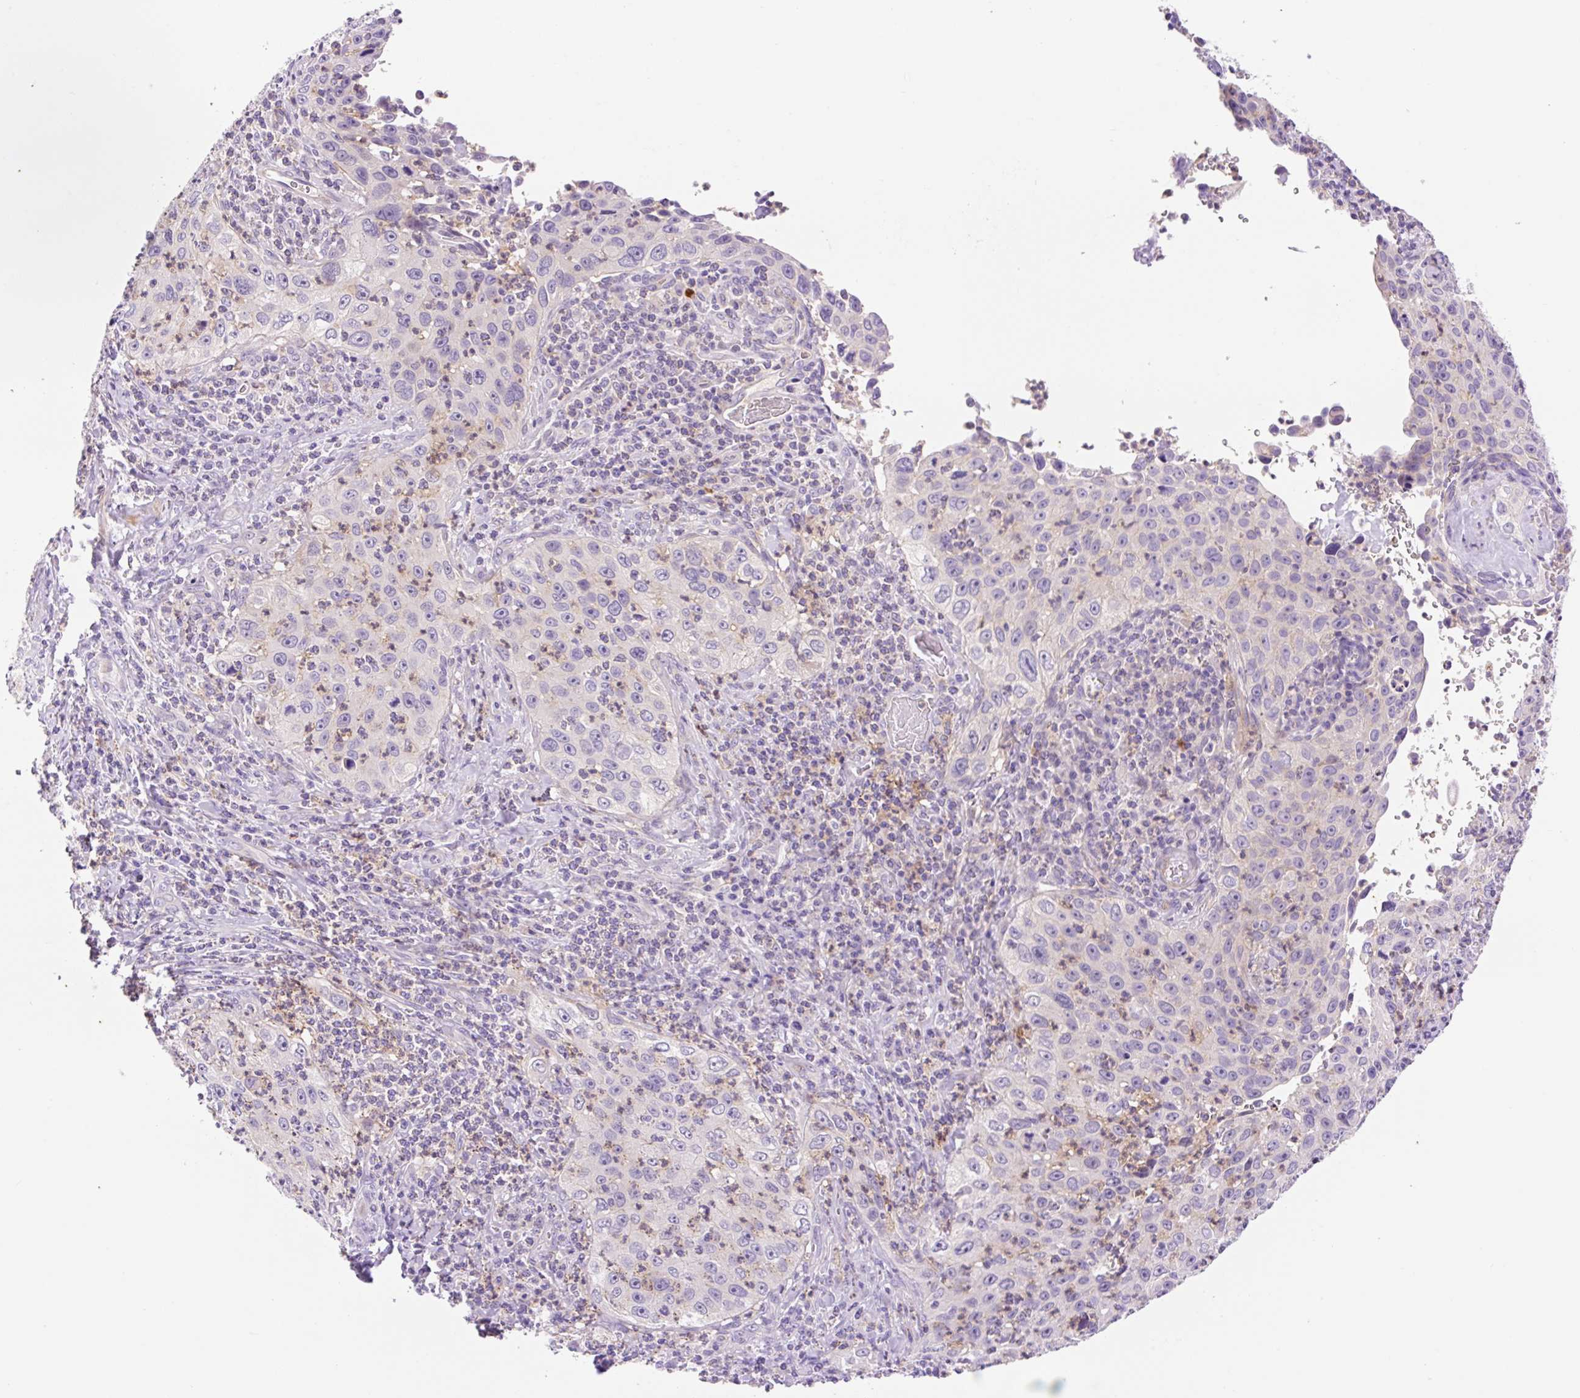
{"staining": {"intensity": "negative", "quantity": "none", "location": "none"}, "tissue": "cervical cancer", "cell_type": "Tumor cells", "image_type": "cancer", "snomed": [{"axis": "morphology", "description": "Squamous cell carcinoma, NOS"}, {"axis": "topography", "description": "Cervix"}], "caption": "Tumor cells are negative for brown protein staining in cervical cancer.", "gene": "LHFPL5", "patient": {"sex": "female", "age": 30}}